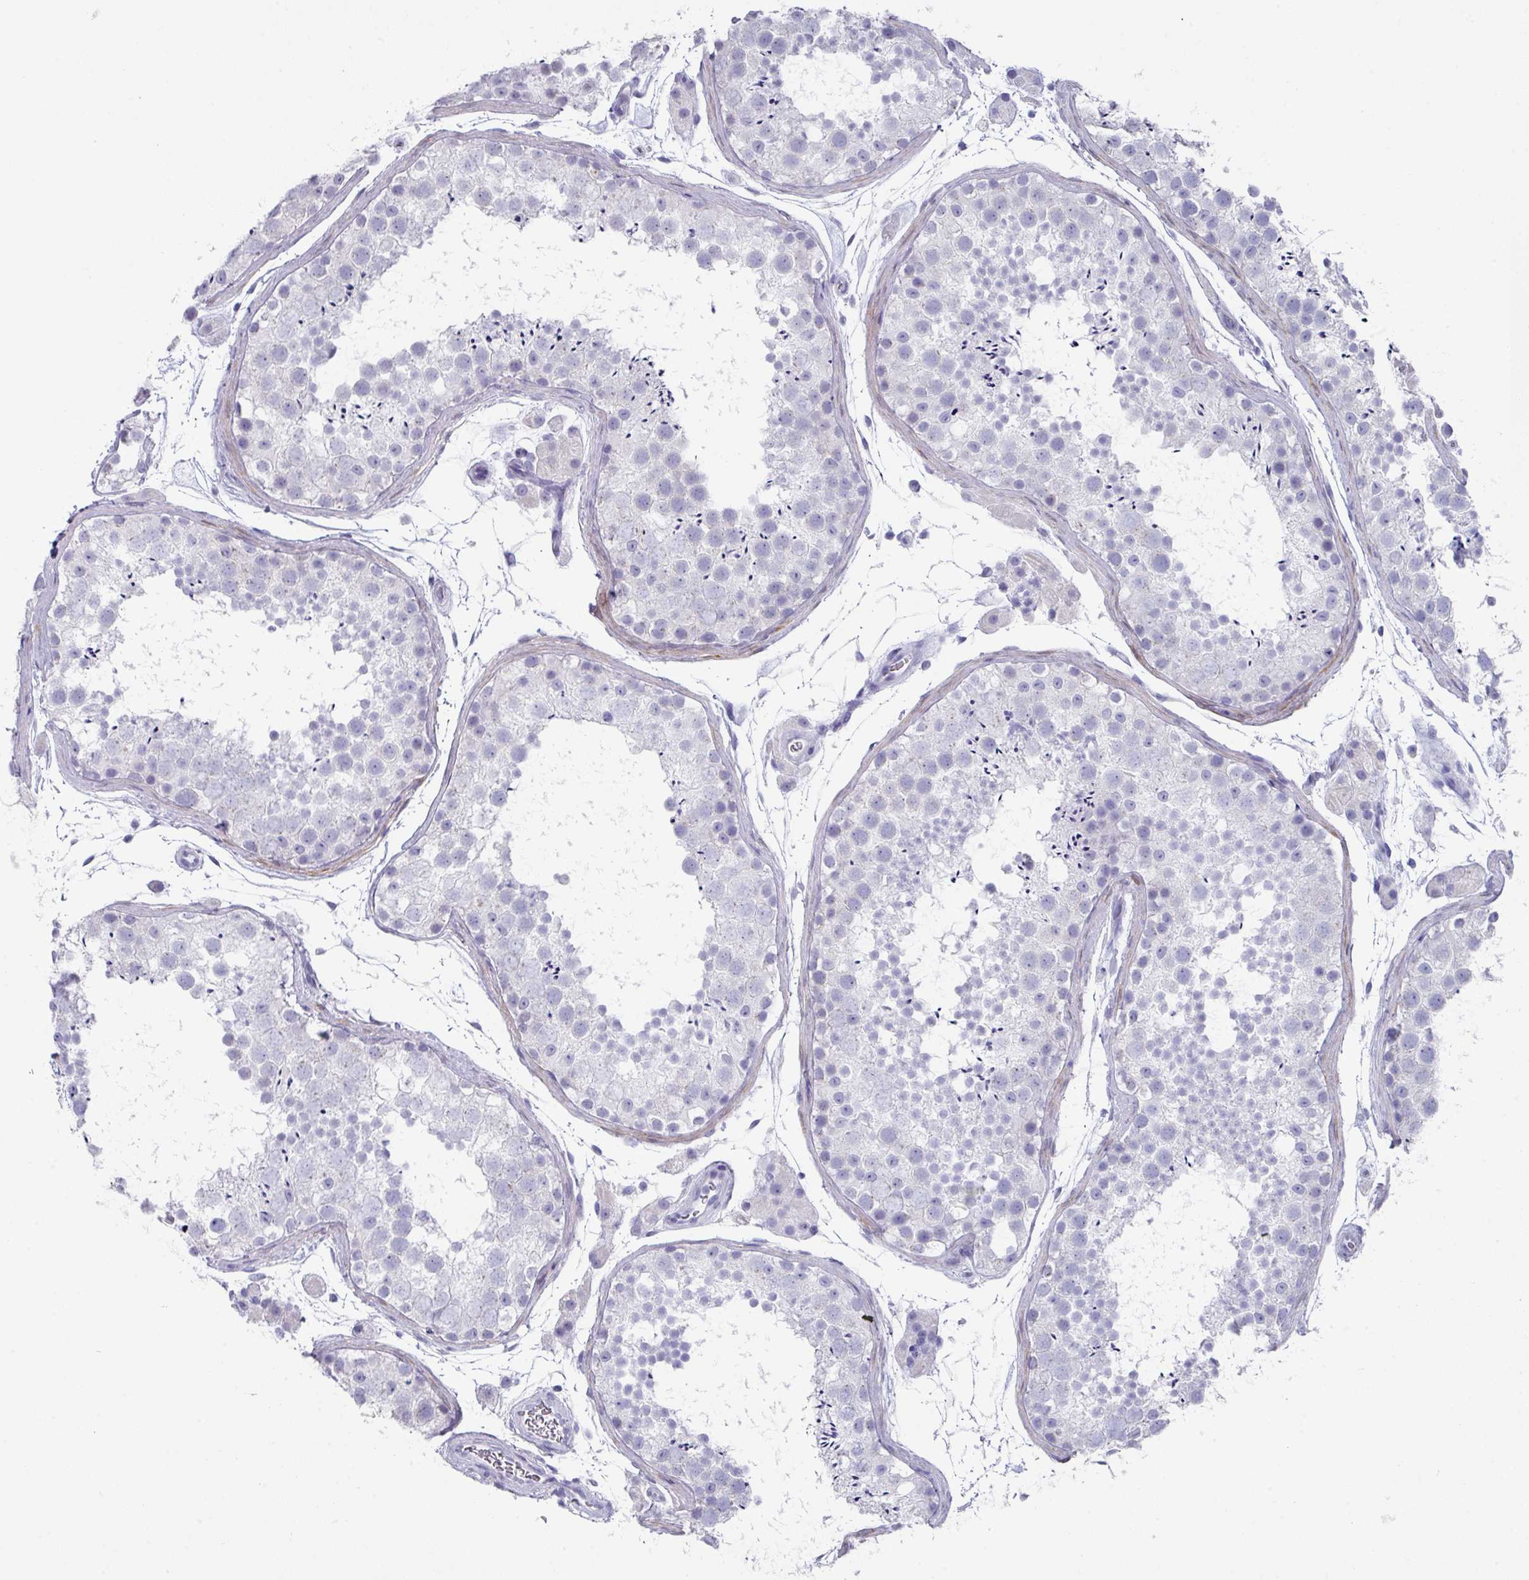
{"staining": {"intensity": "negative", "quantity": "none", "location": "none"}, "tissue": "testis", "cell_type": "Cells in seminiferous ducts", "image_type": "normal", "snomed": [{"axis": "morphology", "description": "Normal tissue, NOS"}, {"axis": "topography", "description": "Testis"}], "caption": "The histopathology image exhibits no significant staining in cells in seminiferous ducts of testis. (DAB immunohistochemistry visualized using brightfield microscopy, high magnification).", "gene": "PEX10", "patient": {"sex": "male", "age": 41}}